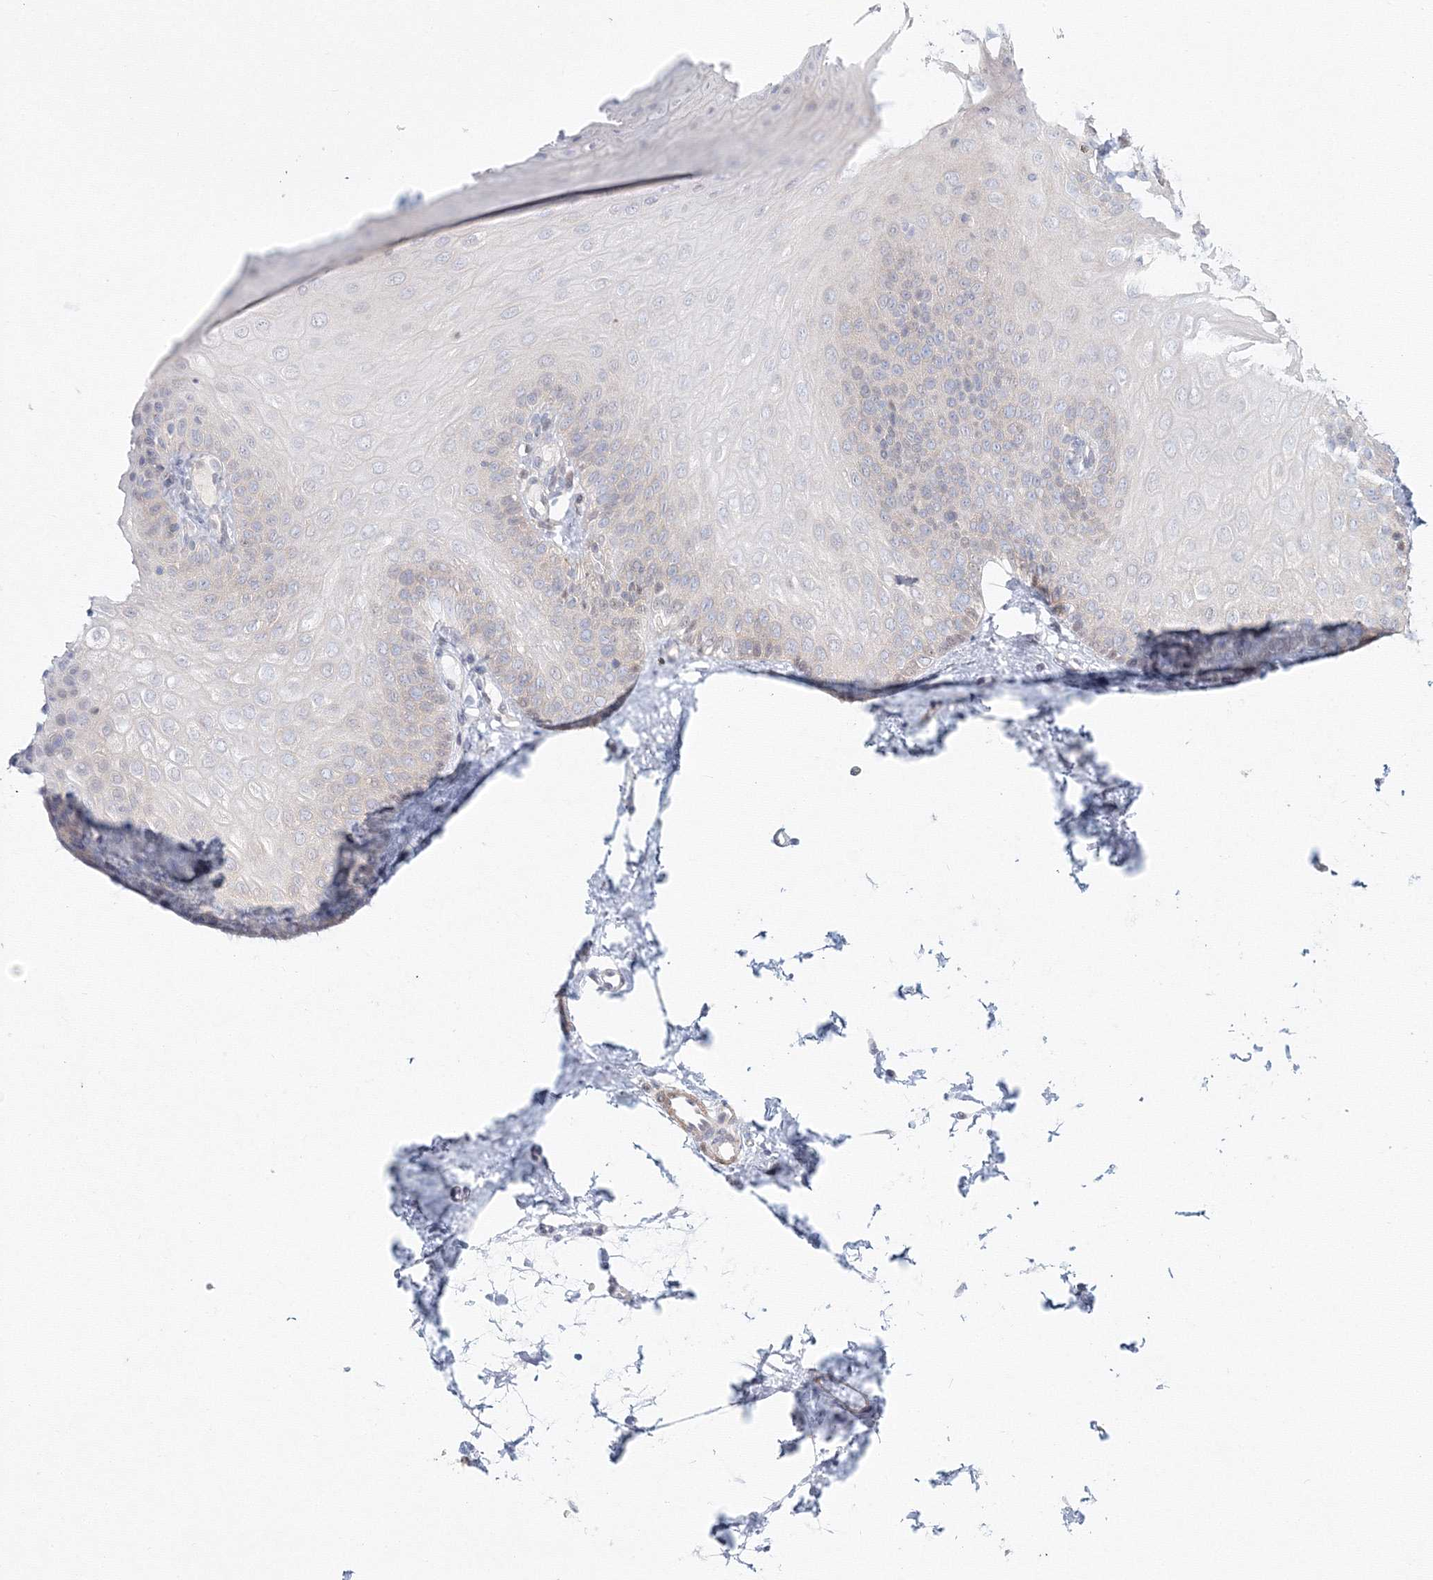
{"staining": {"intensity": "weak", "quantity": "<25%", "location": "cytoplasmic/membranous,nuclear"}, "tissue": "oral mucosa", "cell_type": "Squamous epithelial cells", "image_type": "normal", "snomed": [{"axis": "morphology", "description": "Normal tissue, NOS"}, {"axis": "topography", "description": "Oral tissue"}], "caption": "IHC histopathology image of normal oral mucosa: human oral mucosa stained with DAB shows no significant protein positivity in squamous epithelial cells.", "gene": "ARHGAP21", "patient": {"sex": "female", "age": 68}}